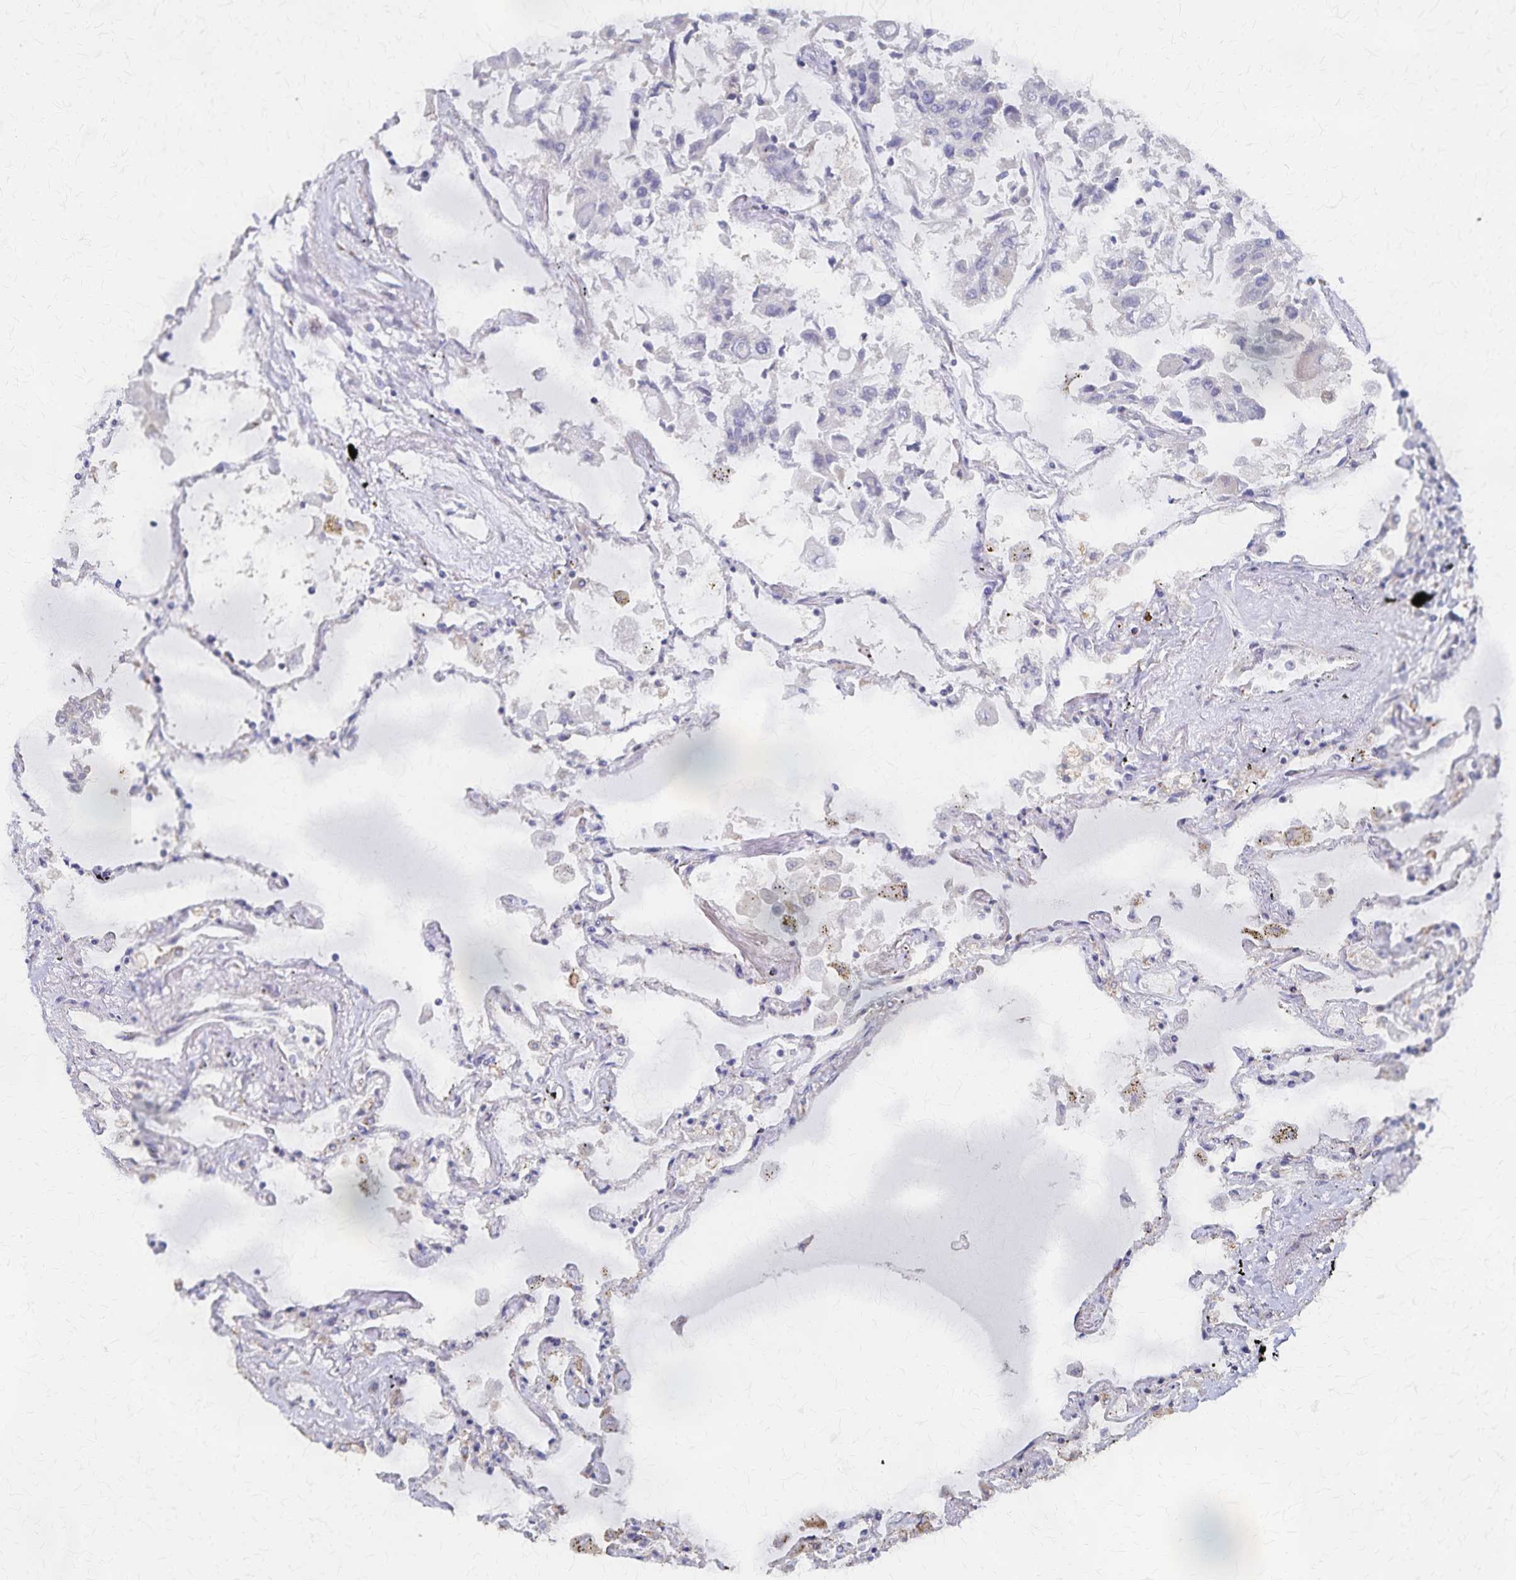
{"staining": {"intensity": "moderate", "quantity": "25%-75%", "location": "cytoplasmic/membranous"}, "tissue": "lung", "cell_type": "Alveolar cells", "image_type": "normal", "snomed": [{"axis": "morphology", "description": "Normal tissue, NOS"}, {"axis": "morphology", "description": "Adenocarcinoma, NOS"}, {"axis": "topography", "description": "Cartilage tissue"}, {"axis": "topography", "description": "Lung"}], "caption": "Immunohistochemistry (IHC) image of unremarkable human lung stained for a protein (brown), which reveals medium levels of moderate cytoplasmic/membranous staining in about 25%-75% of alveolar cells.", "gene": "PGAP2", "patient": {"sex": "female", "age": 67}}